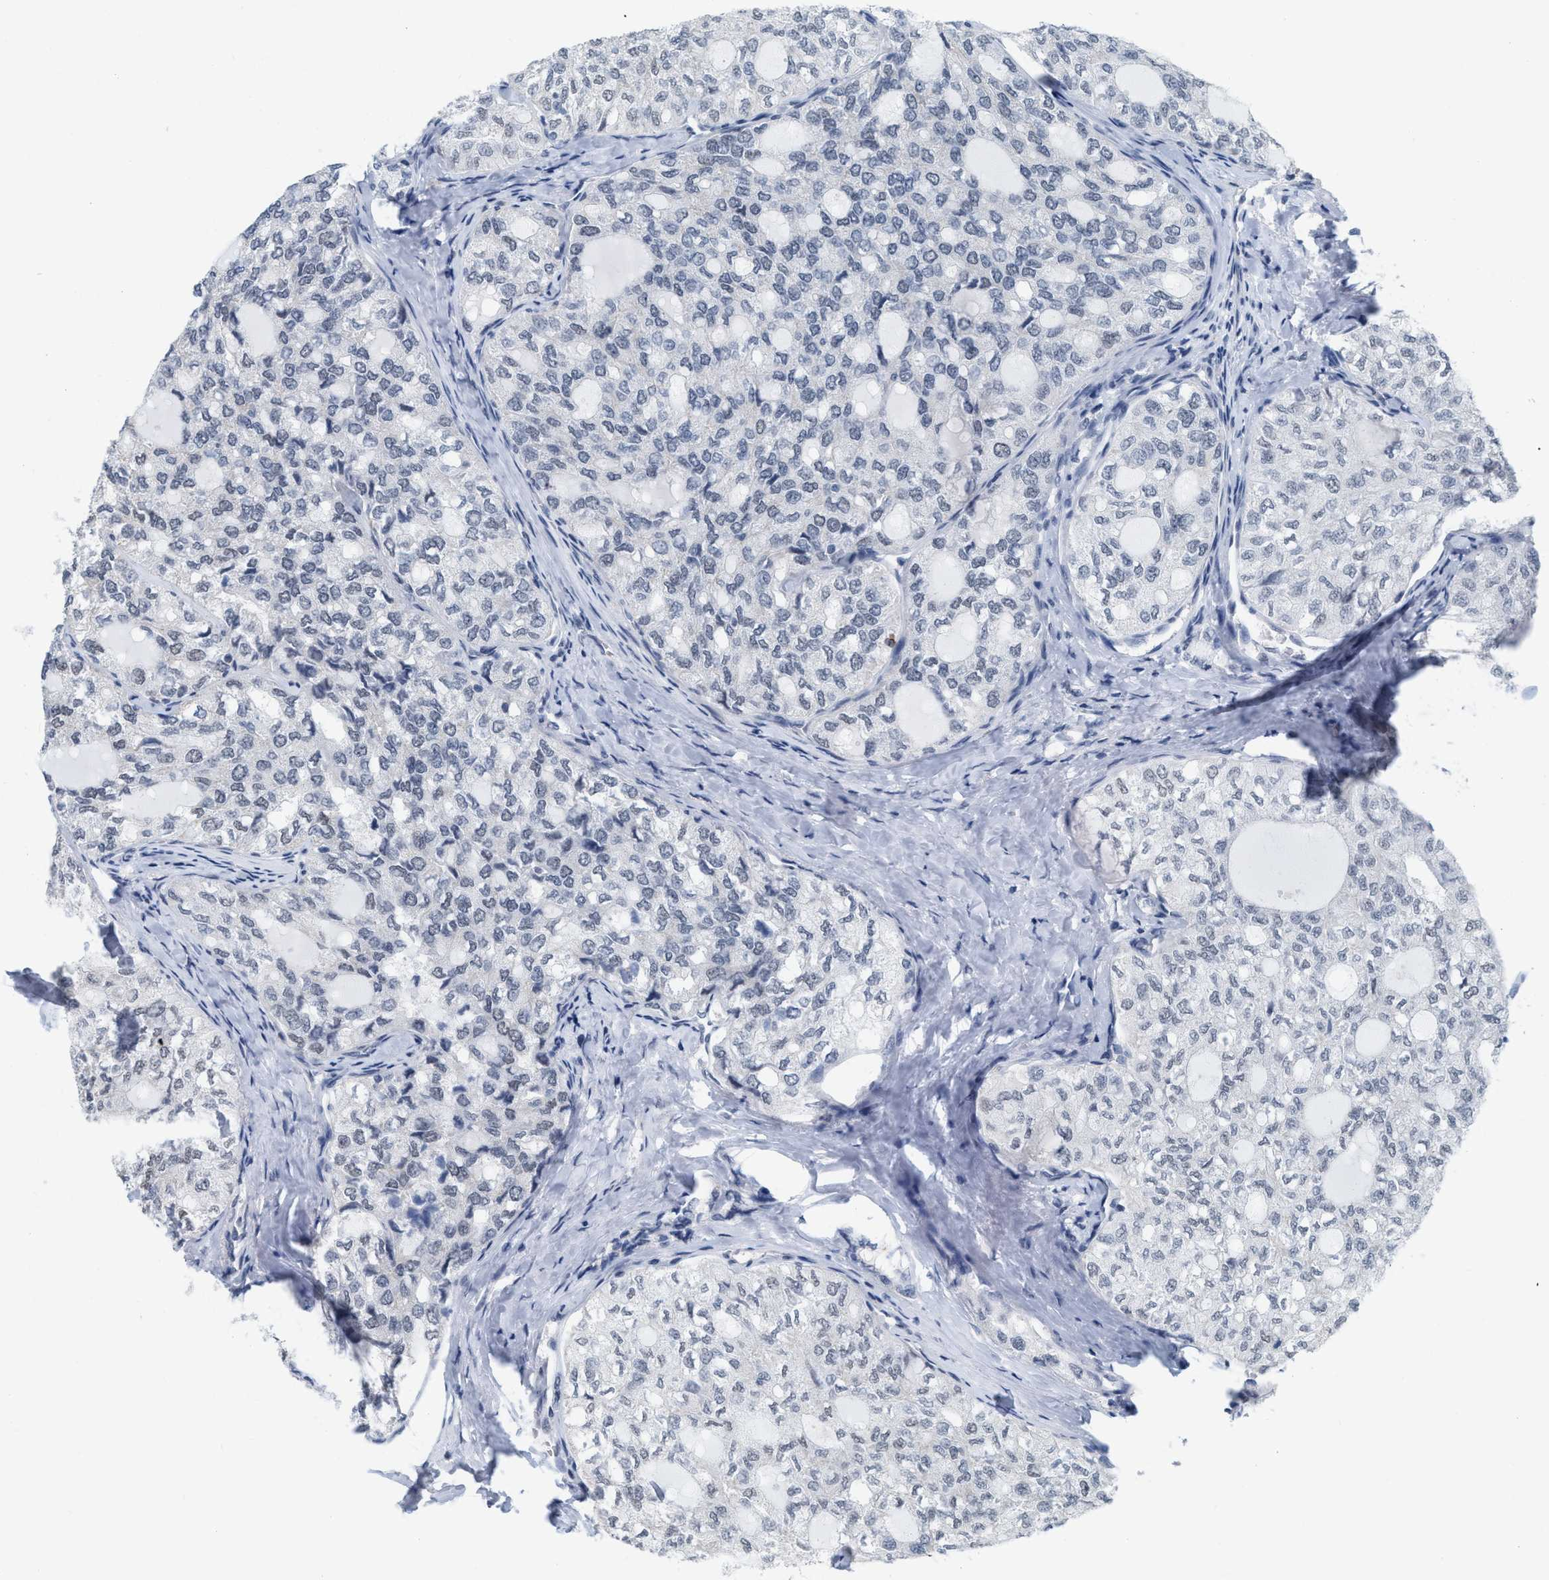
{"staining": {"intensity": "negative", "quantity": "none", "location": "none"}, "tissue": "thyroid cancer", "cell_type": "Tumor cells", "image_type": "cancer", "snomed": [{"axis": "morphology", "description": "Follicular adenoma carcinoma, NOS"}, {"axis": "topography", "description": "Thyroid gland"}], "caption": "An image of thyroid follicular adenoma carcinoma stained for a protein shows no brown staining in tumor cells. The staining is performed using DAB (3,3'-diaminobenzidine) brown chromogen with nuclei counter-stained in using hematoxylin.", "gene": "XIRP1", "patient": {"sex": "male", "age": 75}}